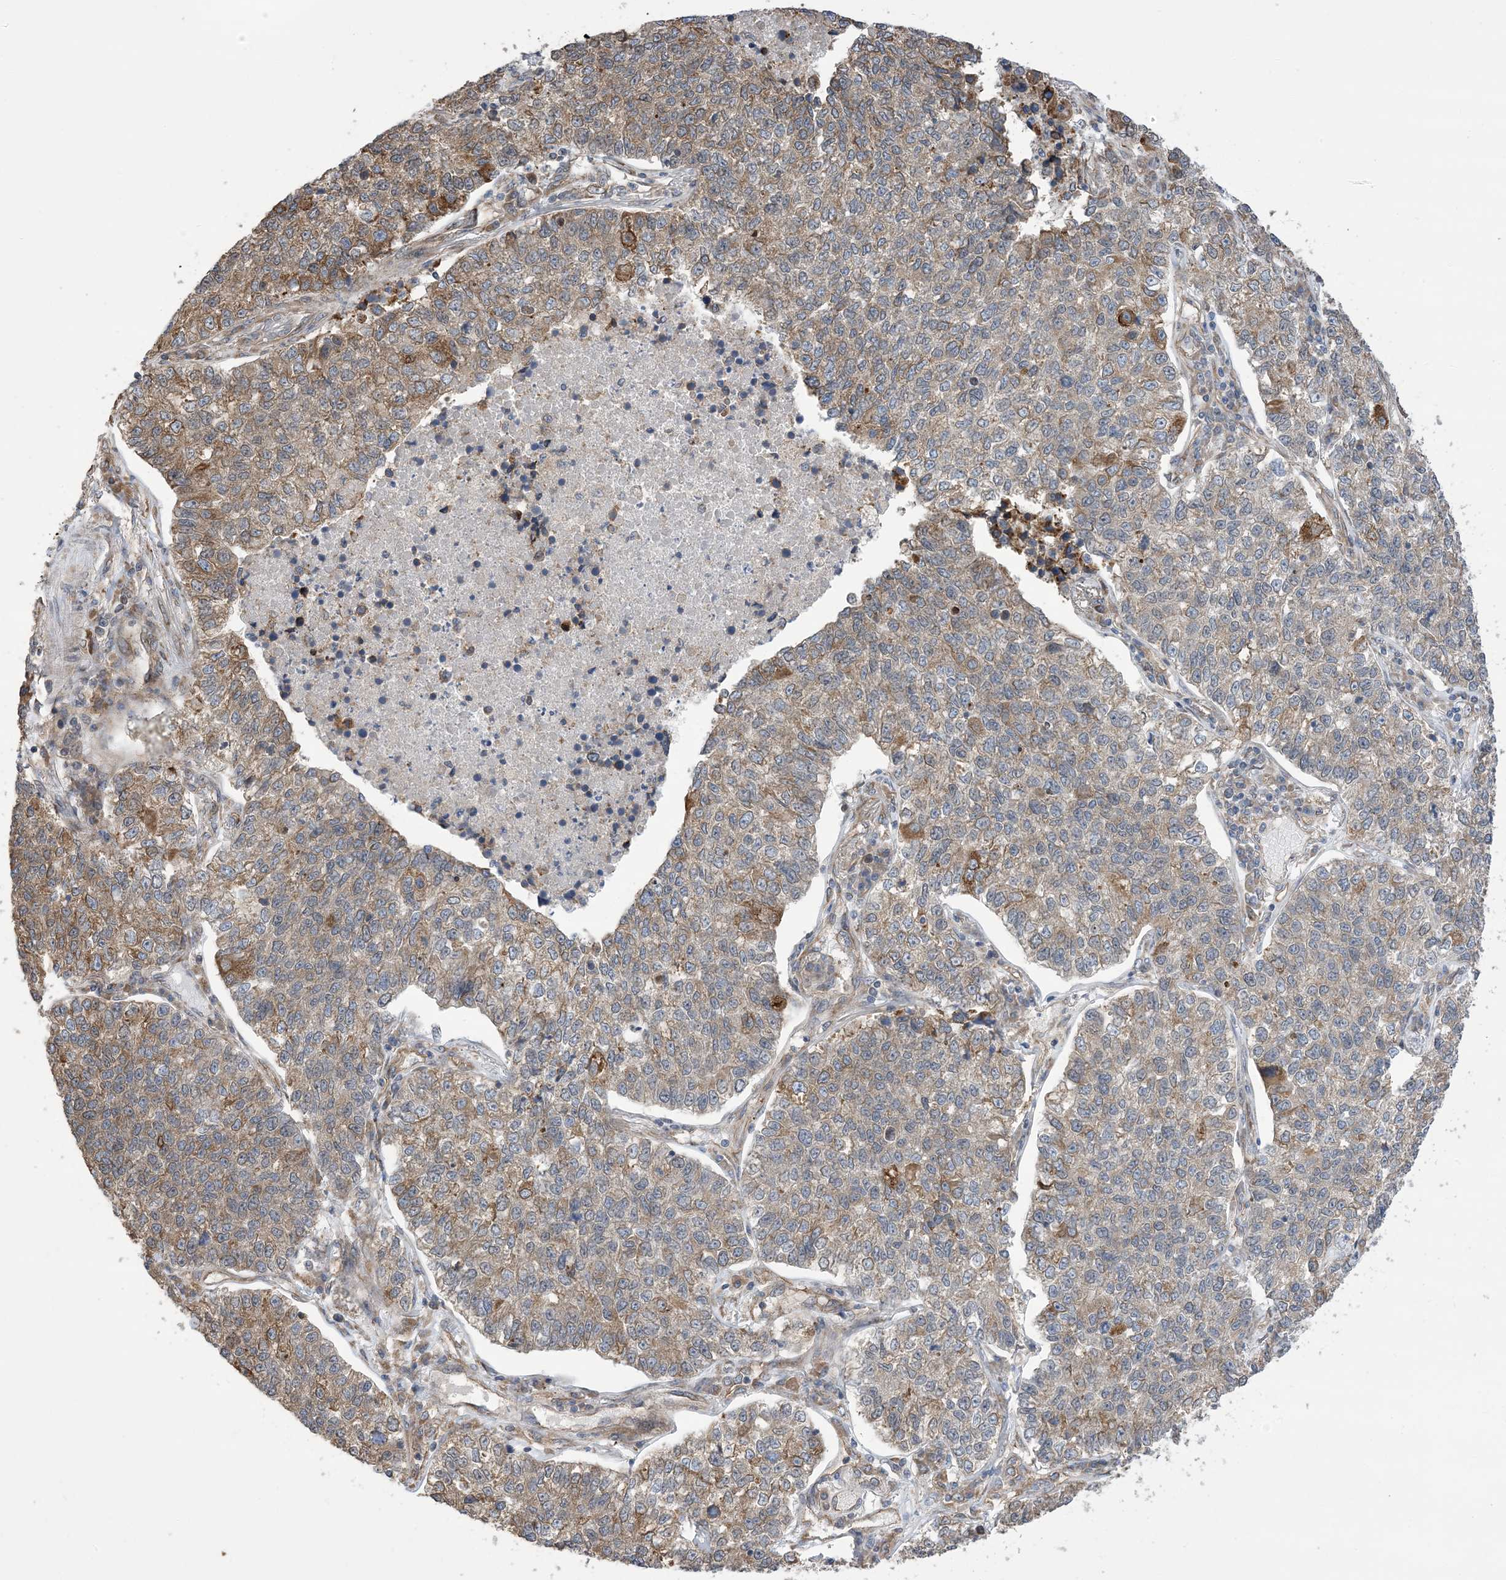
{"staining": {"intensity": "moderate", "quantity": "<25%", "location": "cytoplasmic/membranous"}, "tissue": "lung cancer", "cell_type": "Tumor cells", "image_type": "cancer", "snomed": [{"axis": "morphology", "description": "Adenocarcinoma, NOS"}, {"axis": "topography", "description": "Lung"}], "caption": "Immunohistochemistry (DAB) staining of human lung adenocarcinoma reveals moderate cytoplasmic/membranous protein expression in approximately <25% of tumor cells.", "gene": "CLEC16A", "patient": {"sex": "male", "age": 49}}